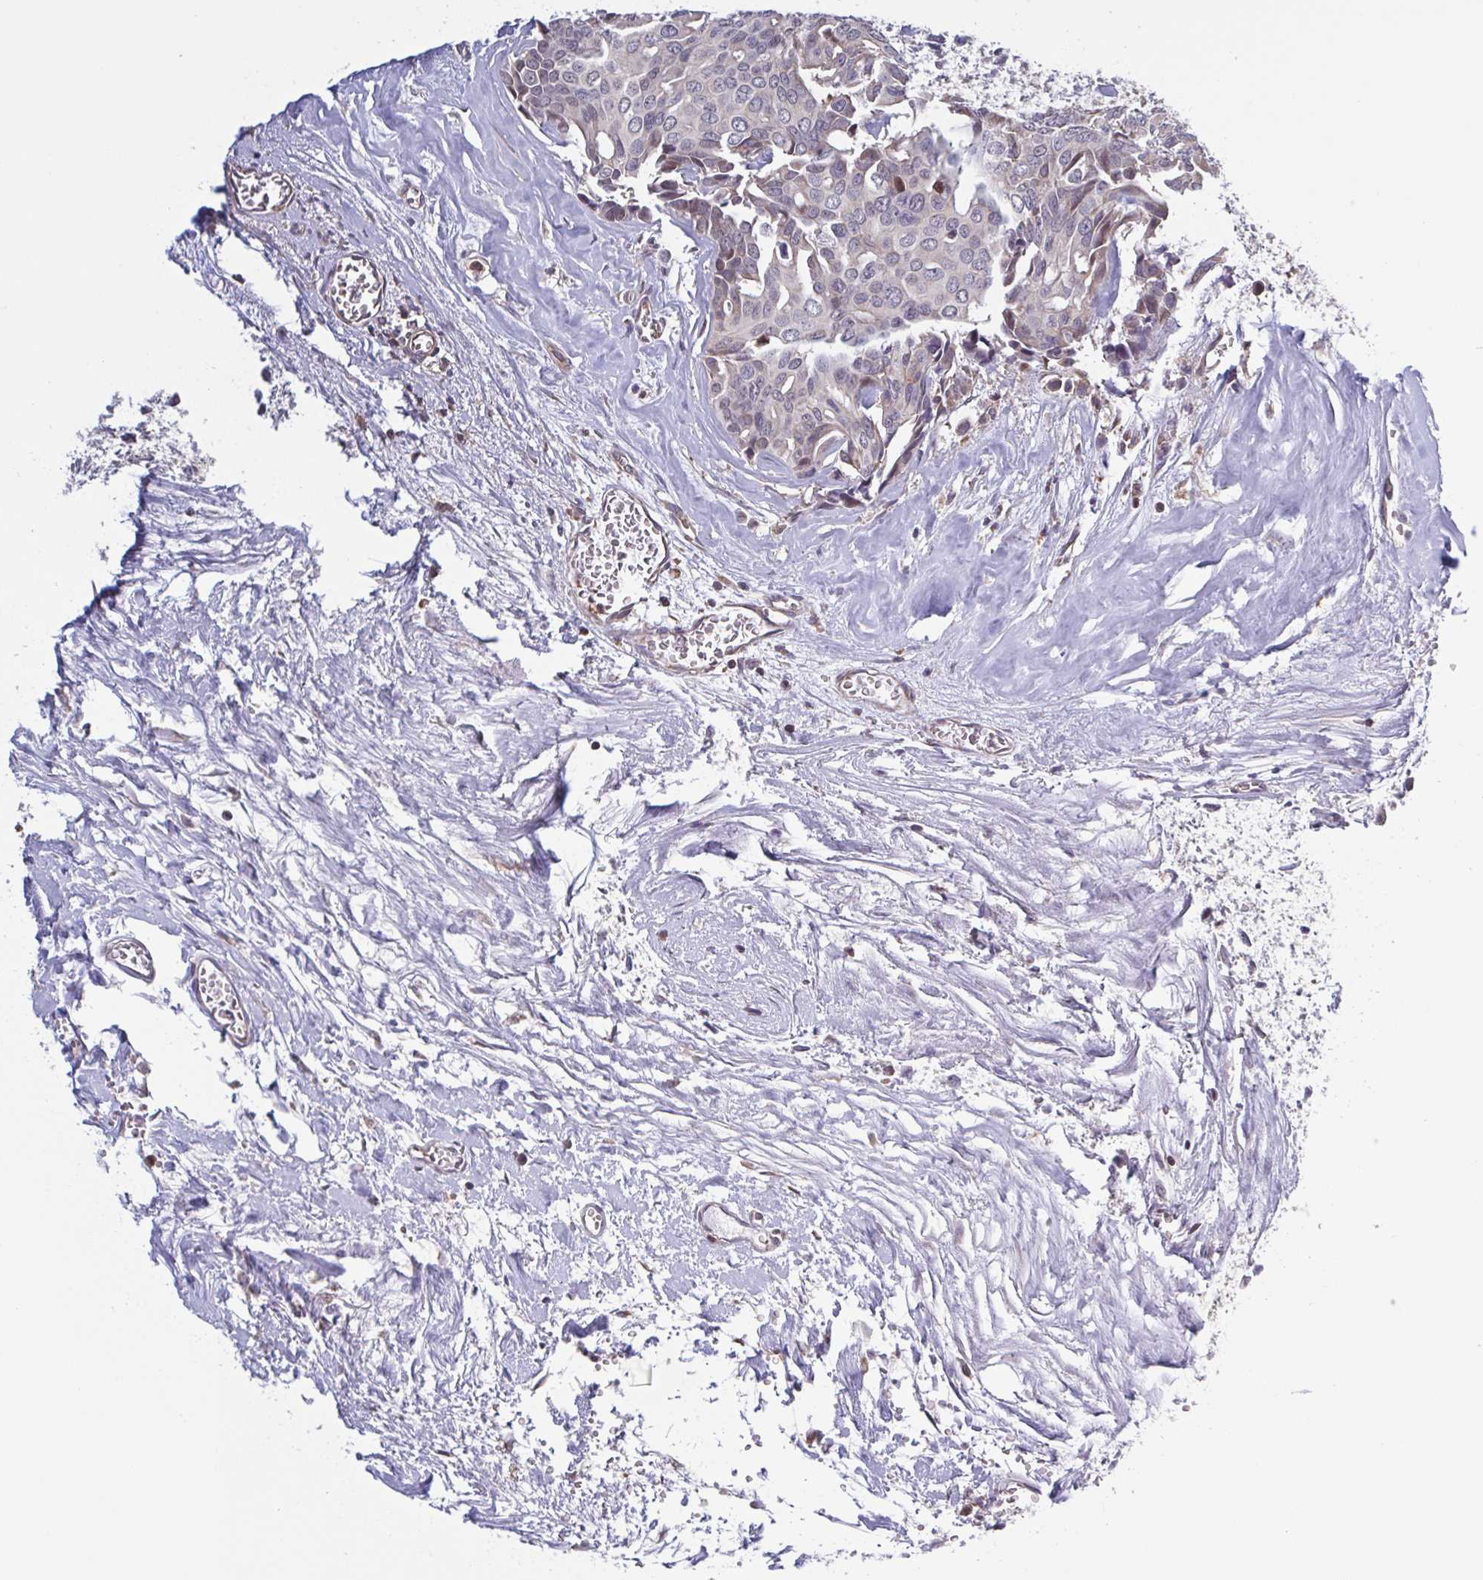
{"staining": {"intensity": "negative", "quantity": "none", "location": "none"}, "tissue": "breast cancer", "cell_type": "Tumor cells", "image_type": "cancer", "snomed": [{"axis": "morphology", "description": "Duct carcinoma"}, {"axis": "topography", "description": "Breast"}], "caption": "Image shows no protein staining in tumor cells of breast cancer (infiltrating ductal carcinoma) tissue.", "gene": "ZNF200", "patient": {"sex": "female", "age": 54}}